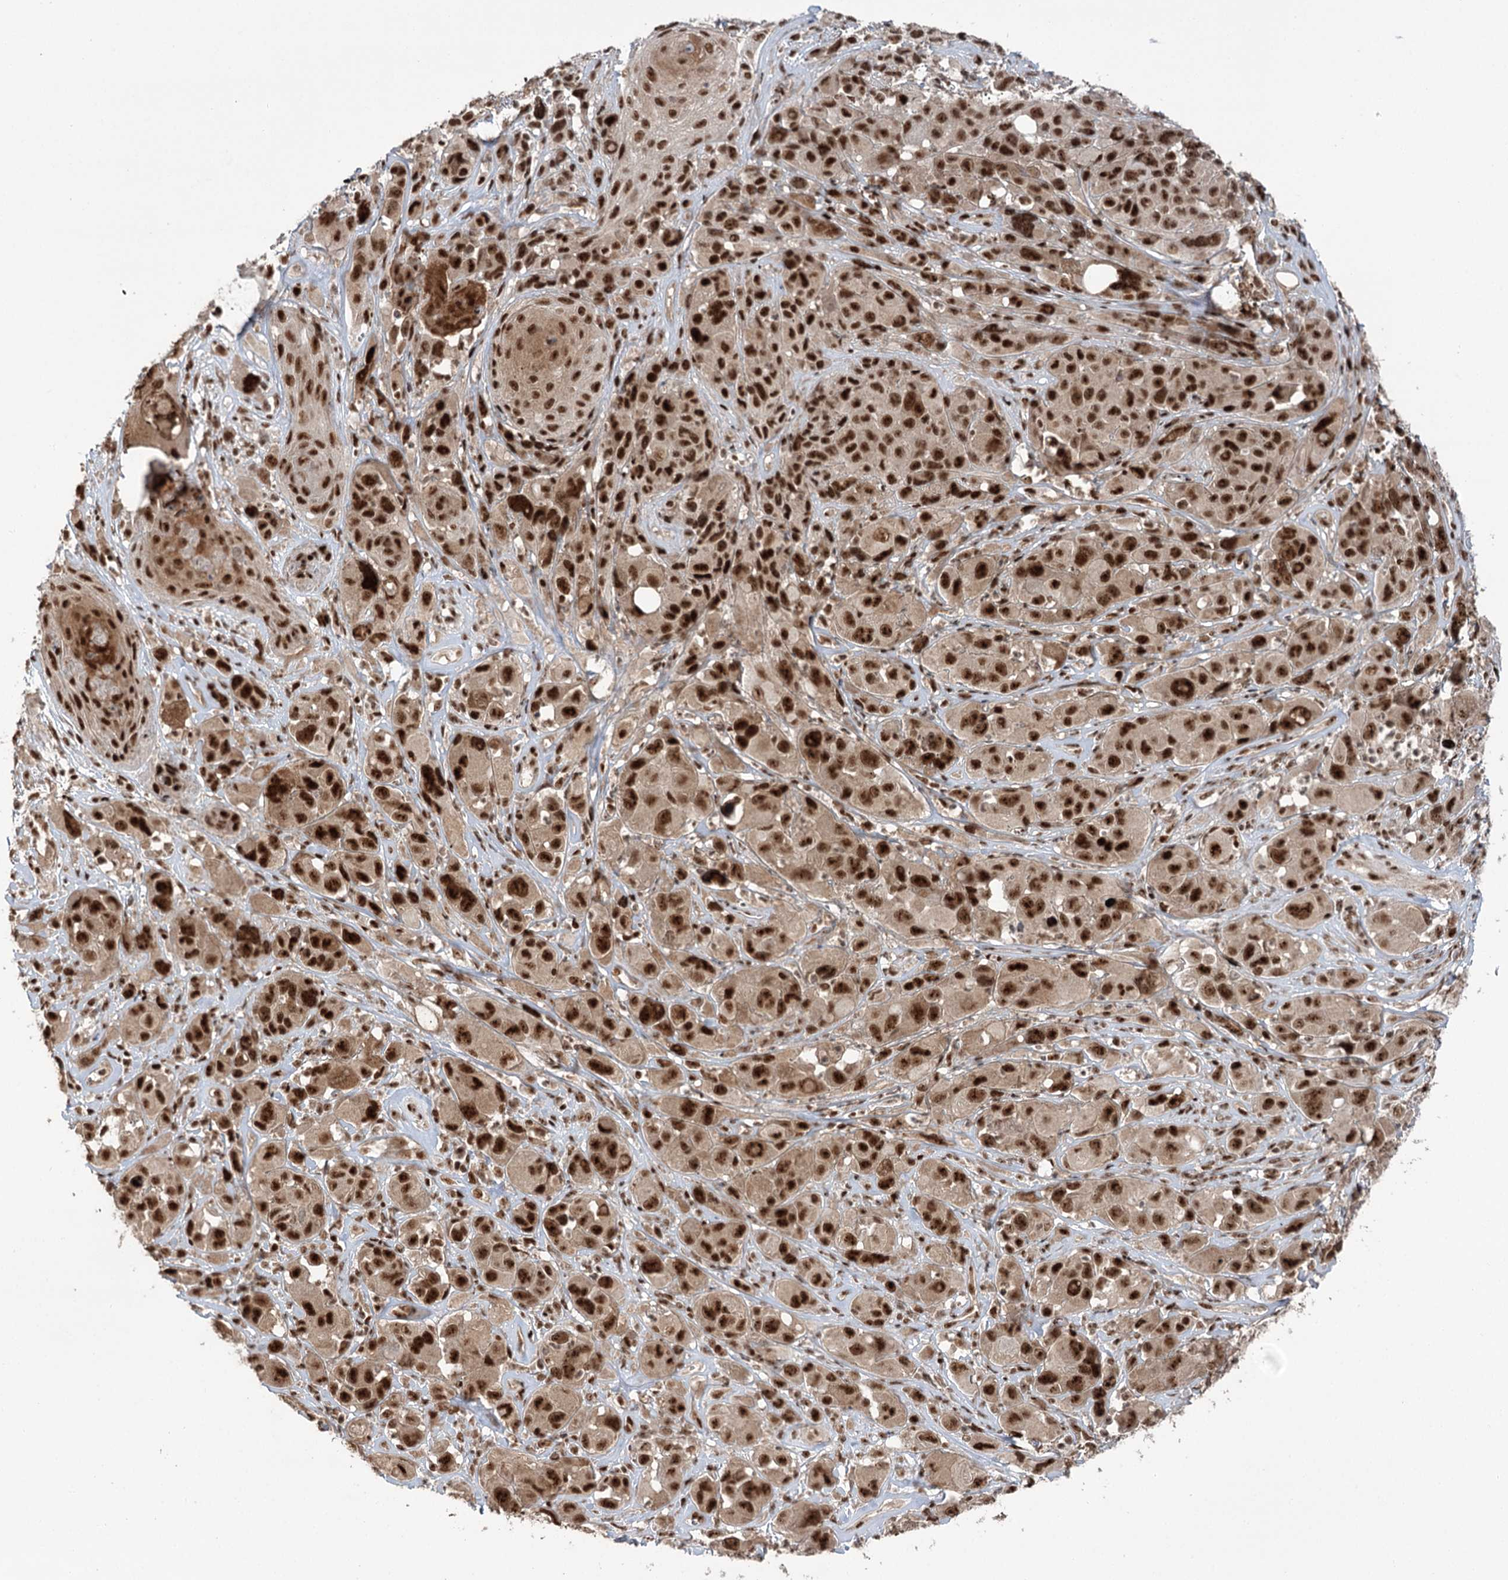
{"staining": {"intensity": "strong", "quantity": ">75%", "location": "nuclear"}, "tissue": "melanoma", "cell_type": "Tumor cells", "image_type": "cancer", "snomed": [{"axis": "morphology", "description": "Malignant melanoma, NOS"}, {"axis": "topography", "description": "Skin of trunk"}], "caption": "About >75% of tumor cells in human melanoma show strong nuclear protein expression as visualized by brown immunohistochemical staining.", "gene": "ERCC3", "patient": {"sex": "male", "age": 71}}